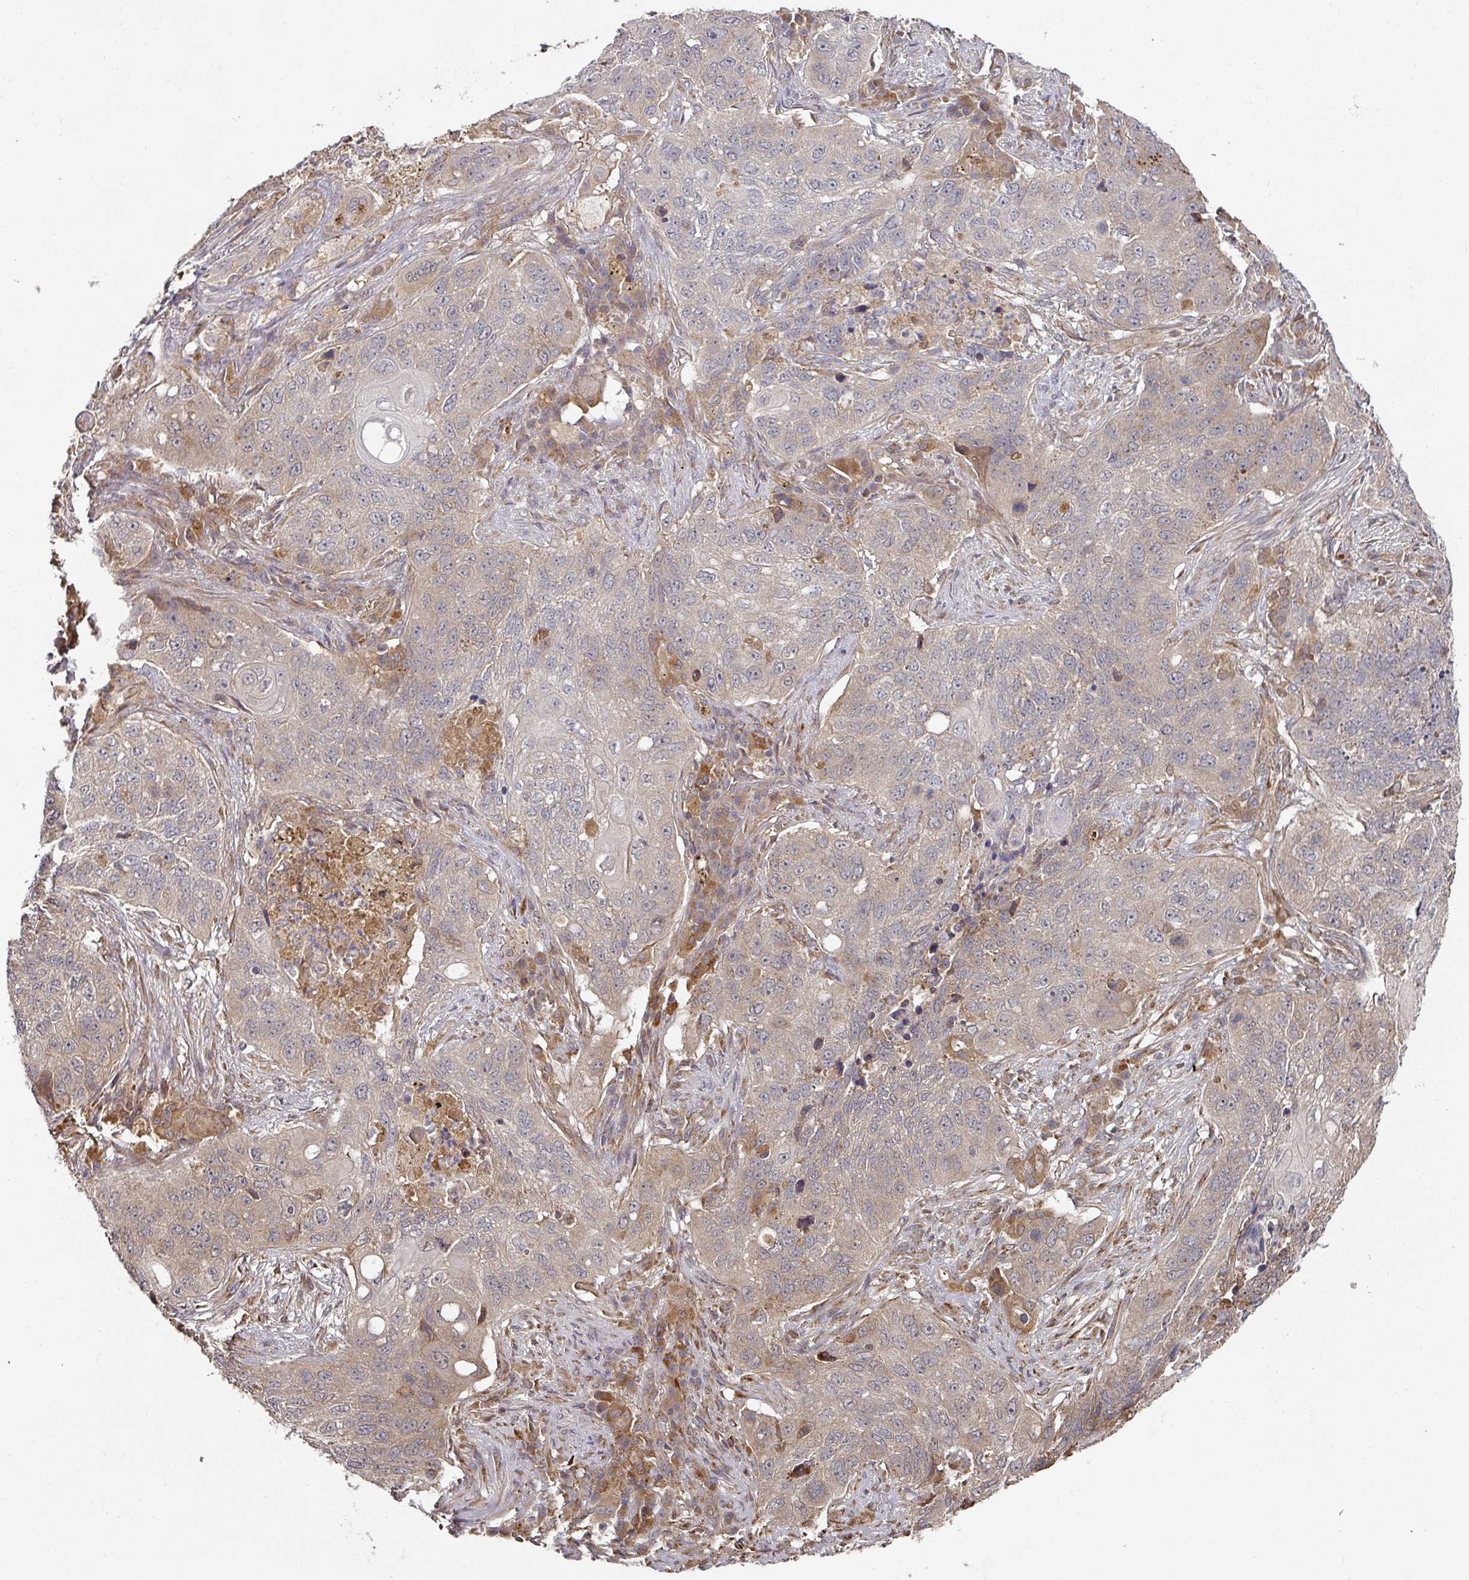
{"staining": {"intensity": "weak", "quantity": "25%-75%", "location": "cytoplasmic/membranous"}, "tissue": "lung cancer", "cell_type": "Tumor cells", "image_type": "cancer", "snomed": [{"axis": "morphology", "description": "Squamous cell carcinoma, NOS"}, {"axis": "topography", "description": "Lung"}], "caption": "A brown stain shows weak cytoplasmic/membranous expression of a protein in human lung cancer tumor cells.", "gene": "CEP95", "patient": {"sex": "female", "age": 63}}